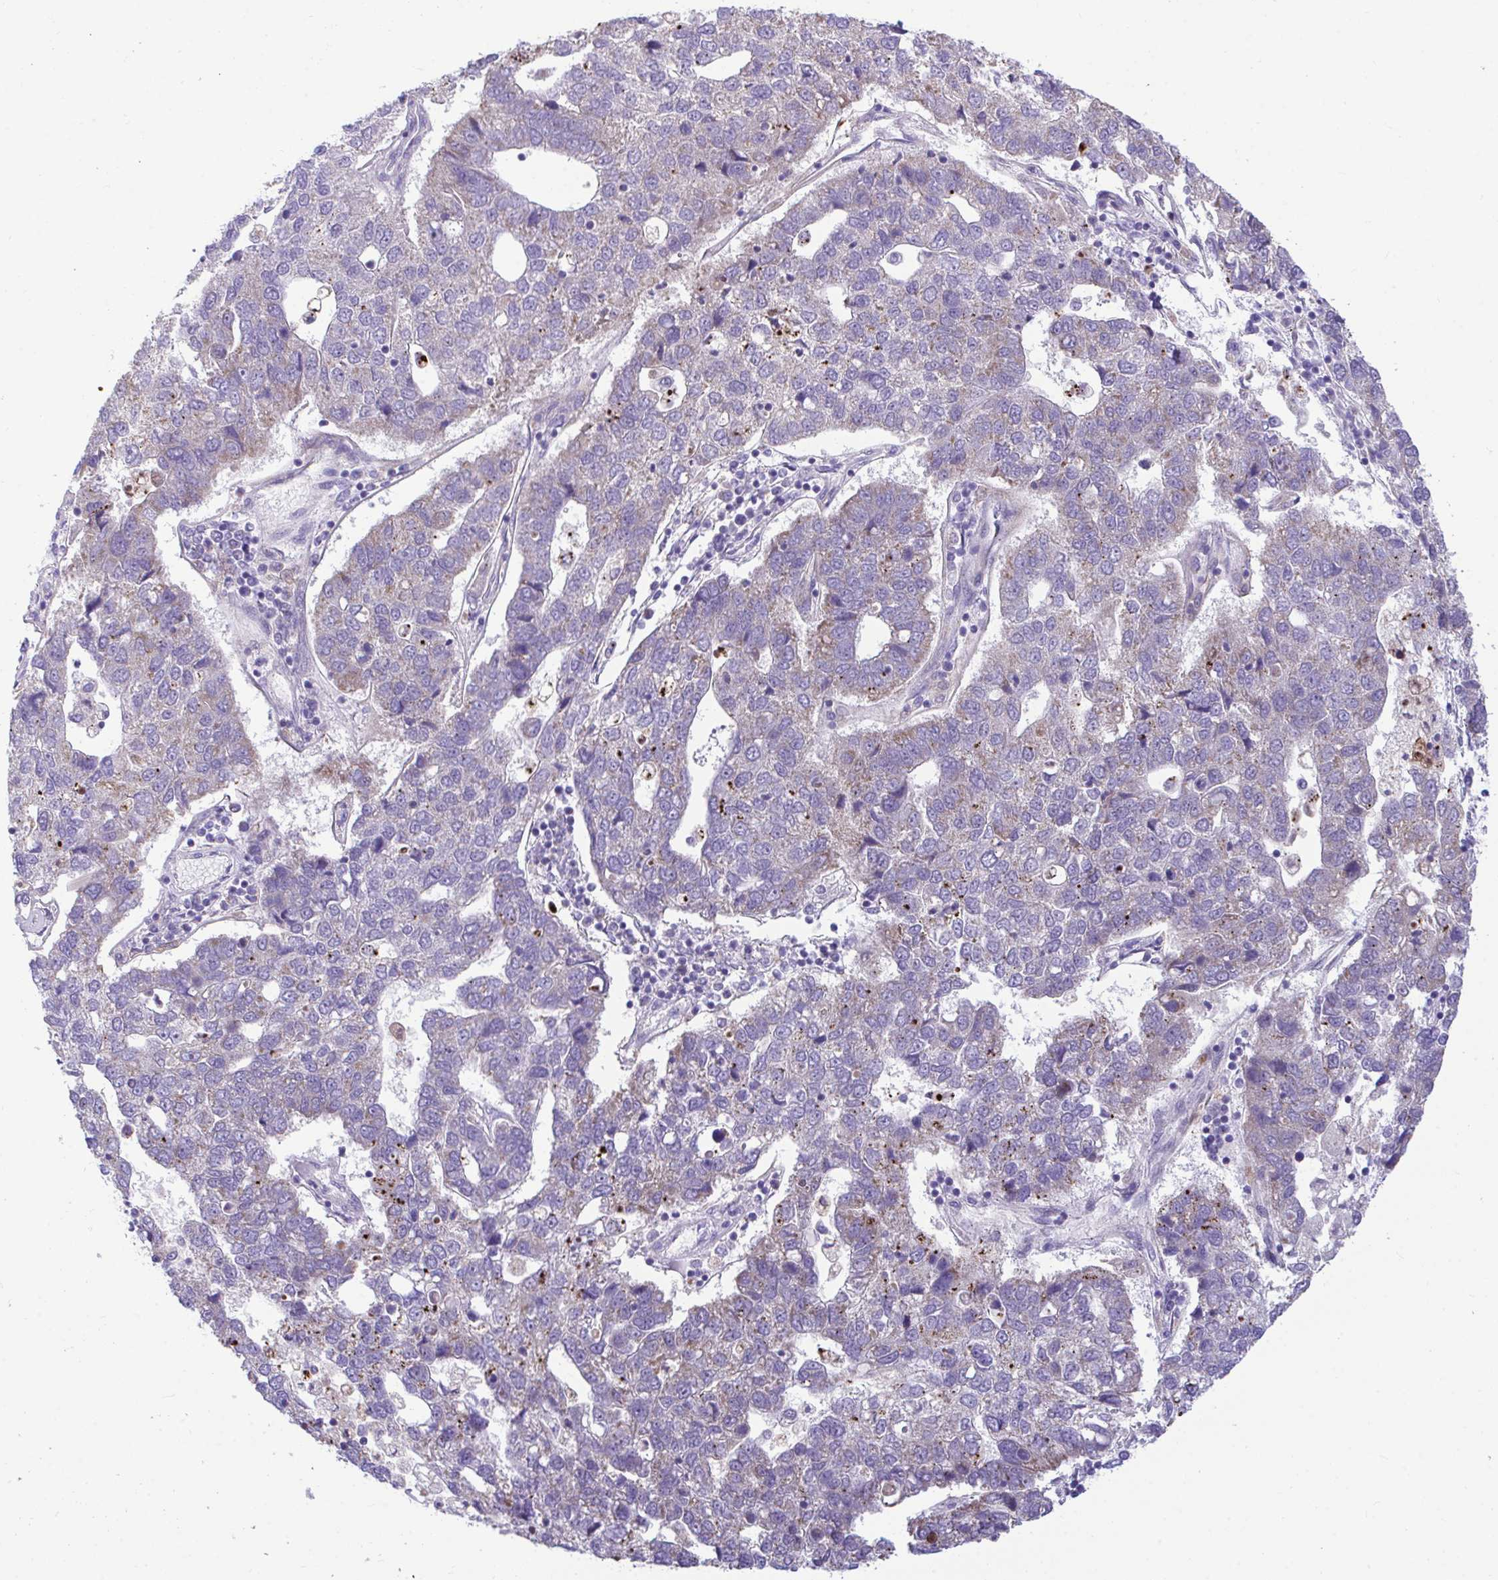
{"staining": {"intensity": "weak", "quantity": "<25%", "location": "cytoplasmic/membranous"}, "tissue": "pancreatic cancer", "cell_type": "Tumor cells", "image_type": "cancer", "snomed": [{"axis": "morphology", "description": "Adenocarcinoma, NOS"}, {"axis": "topography", "description": "Pancreas"}], "caption": "Image shows no significant protein expression in tumor cells of adenocarcinoma (pancreatic).", "gene": "MRPS16", "patient": {"sex": "female", "age": 61}}